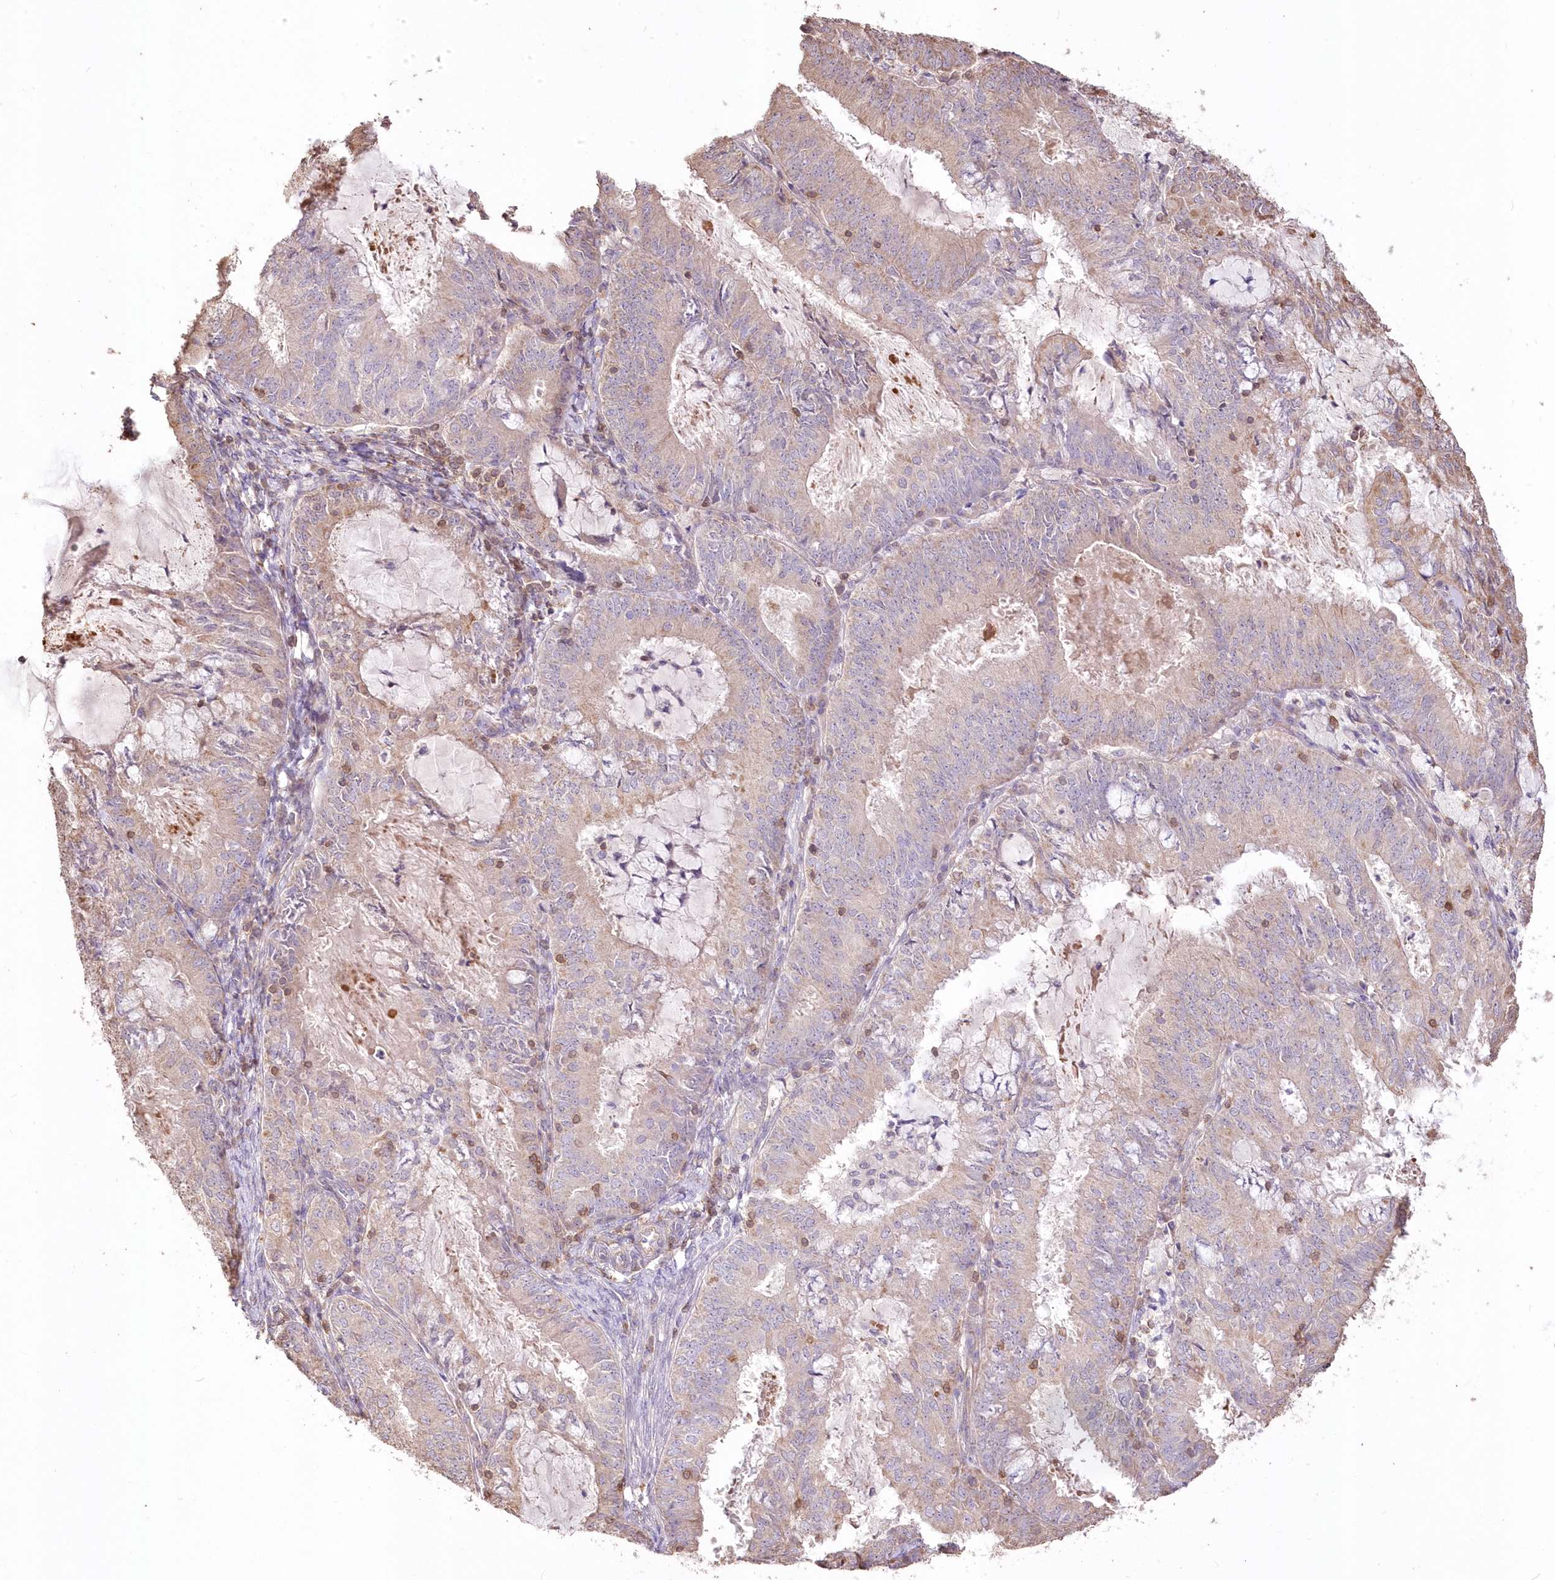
{"staining": {"intensity": "weak", "quantity": "<25%", "location": "cytoplasmic/membranous"}, "tissue": "endometrial cancer", "cell_type": "Tumor cells", "image_type": "cancer", "snomed": [{"axis": "morphology", "description": "Adenocarcinoma, NOS"}, {"axis": "topography", "description": "Endometrium"}], "caption": "High magnification brightfield microscopy of endometrial adenocarcinoma stained with DAB (3,3'-diaminobenzidine) (brown) and counterstained with hematoxylin (blue): tumor cells show no significant expression. (Brightfield microscopy of DAB (3,3'-diaminobenzidine) immunohistochemistry (IHC) at high magnification).", "gene": "STK17B", "patient": {"sex": "female", "age": 57}}